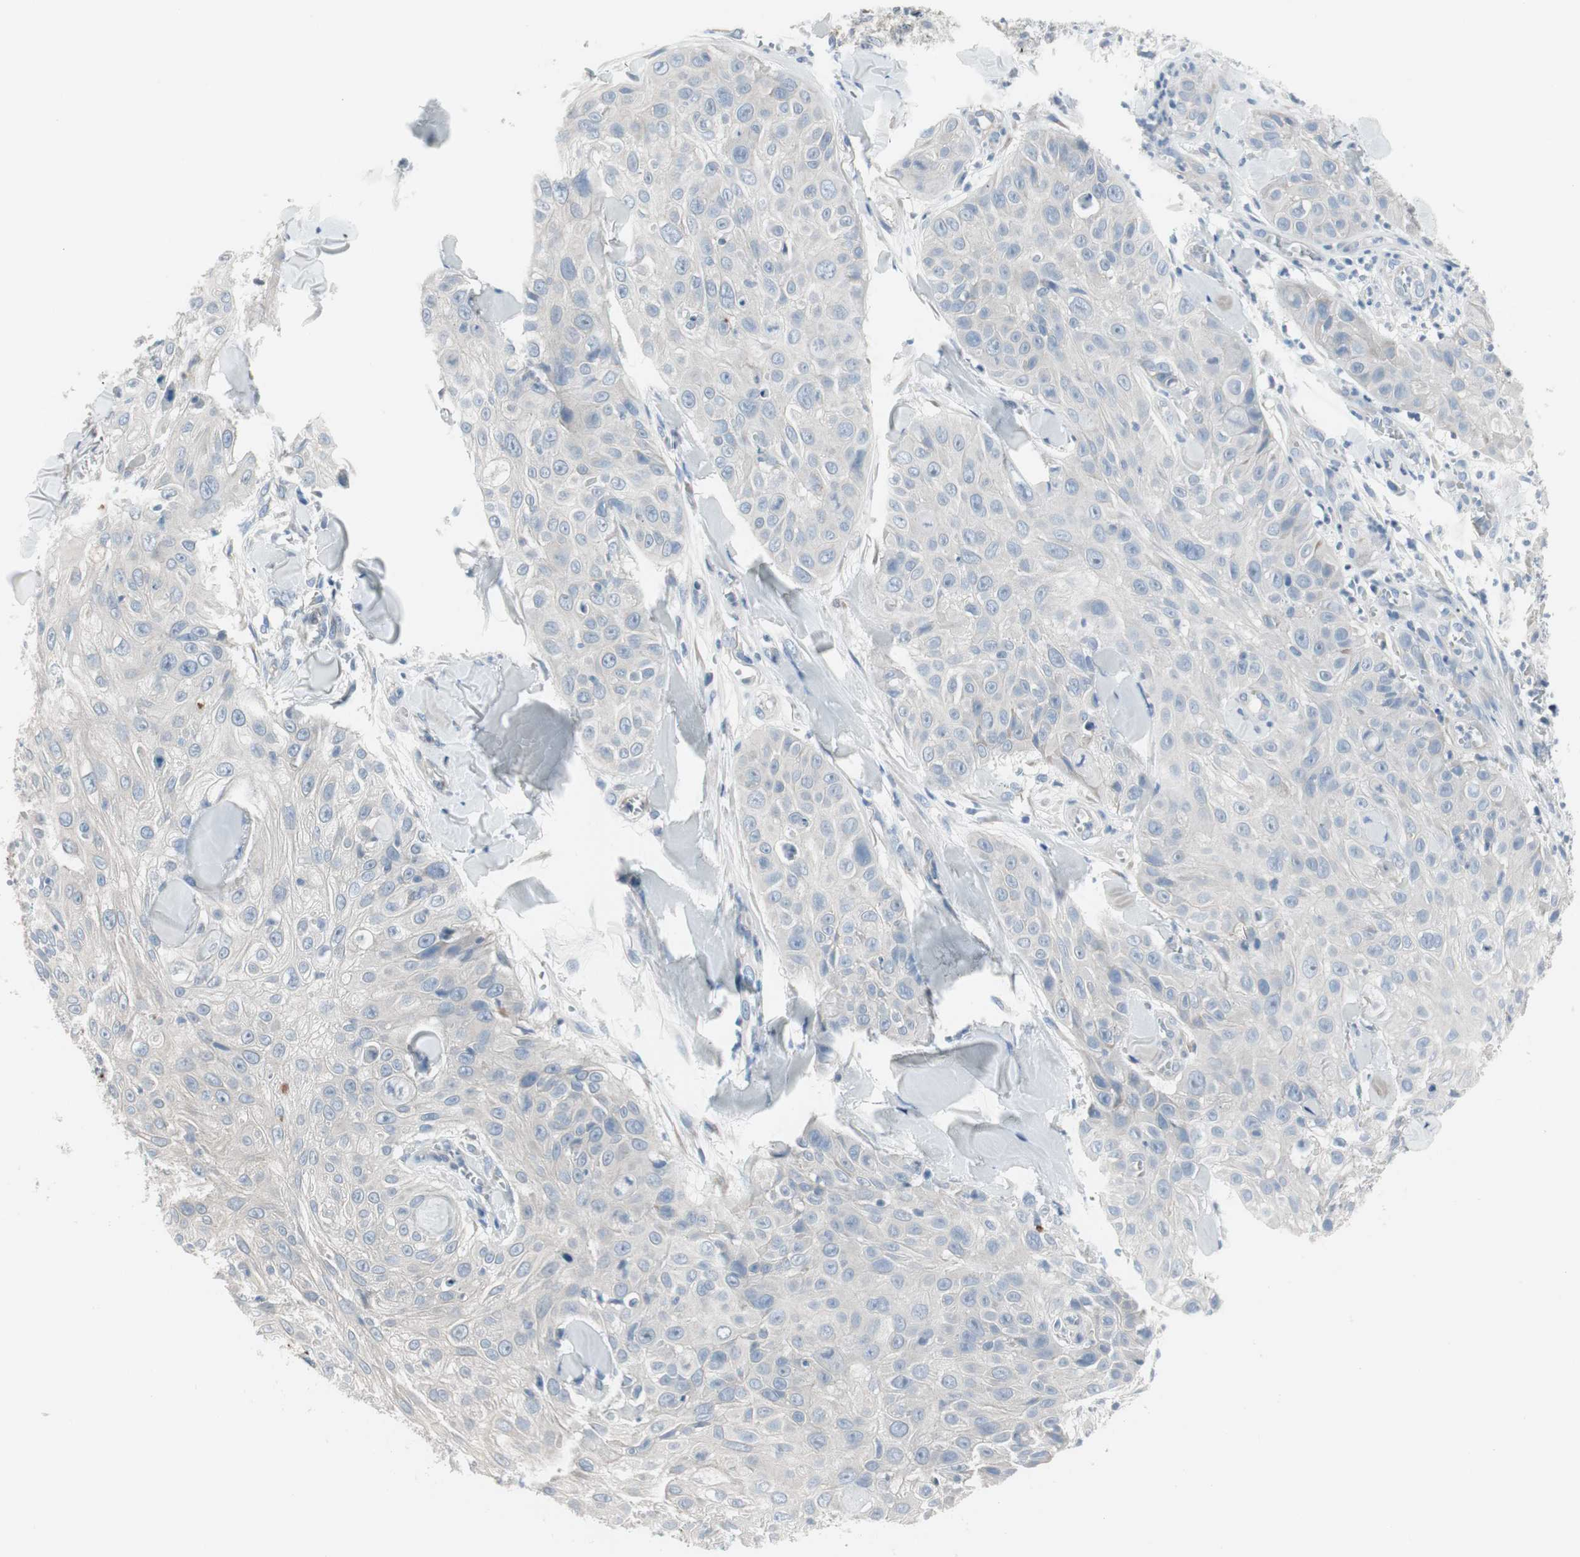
{"staining": {"intensity": "negative", "quantity": "none", "location": "none"}, "tissue": "skin cancer", "cell_type": "Tumor cells", "image_type": "cancer", "snomed": [{"axis": "morphology", "description": "Squamous cell carcinoma, NOS"}, {"axis": "topography", "description": "Skin"}], "caption": "Immunohistochemistry micrograph of human skin cancer stained for a protein (brown), which demonstrates no staining in tumor cells. Nuclei are stained in blue.", "gene": "PIGR", "patient": {"sex": "male", "age": 86}}